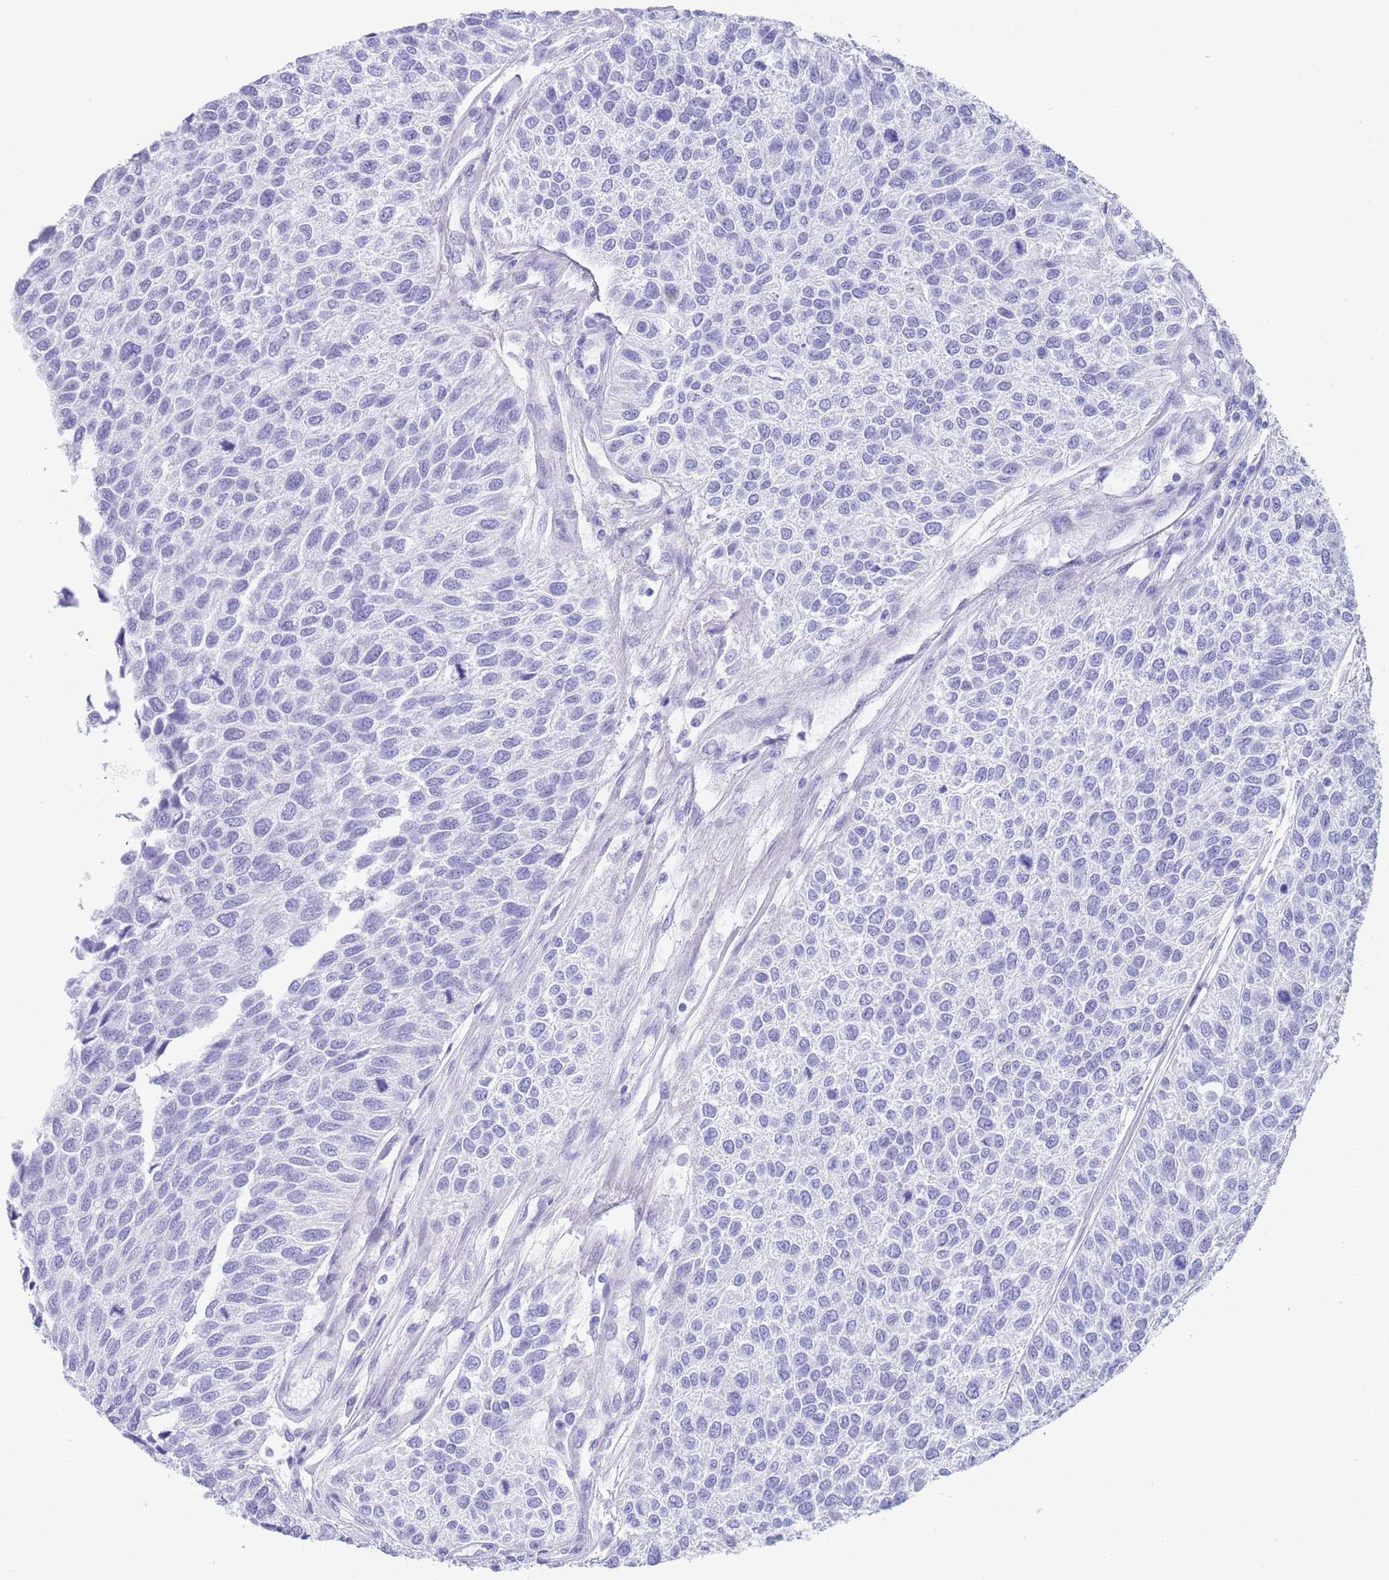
{"staining": {"intensity": "negative", "quantity": "none", "location": "none"}, "tissue": "urothelial cancer", "cell_type": "Tumor cells", "image_type": "cancer", "snomed": [{"axis": "morphology", "description": "Urothelial carcinoma, NOS"}, {"axis": "topography", "description": "Urinary bladder"}], "caption": "Tumor cells show no significant protein staining in urothelial cancer.", "gene": "CPXM2", "patient": {"sex": "male", "age": 55}}